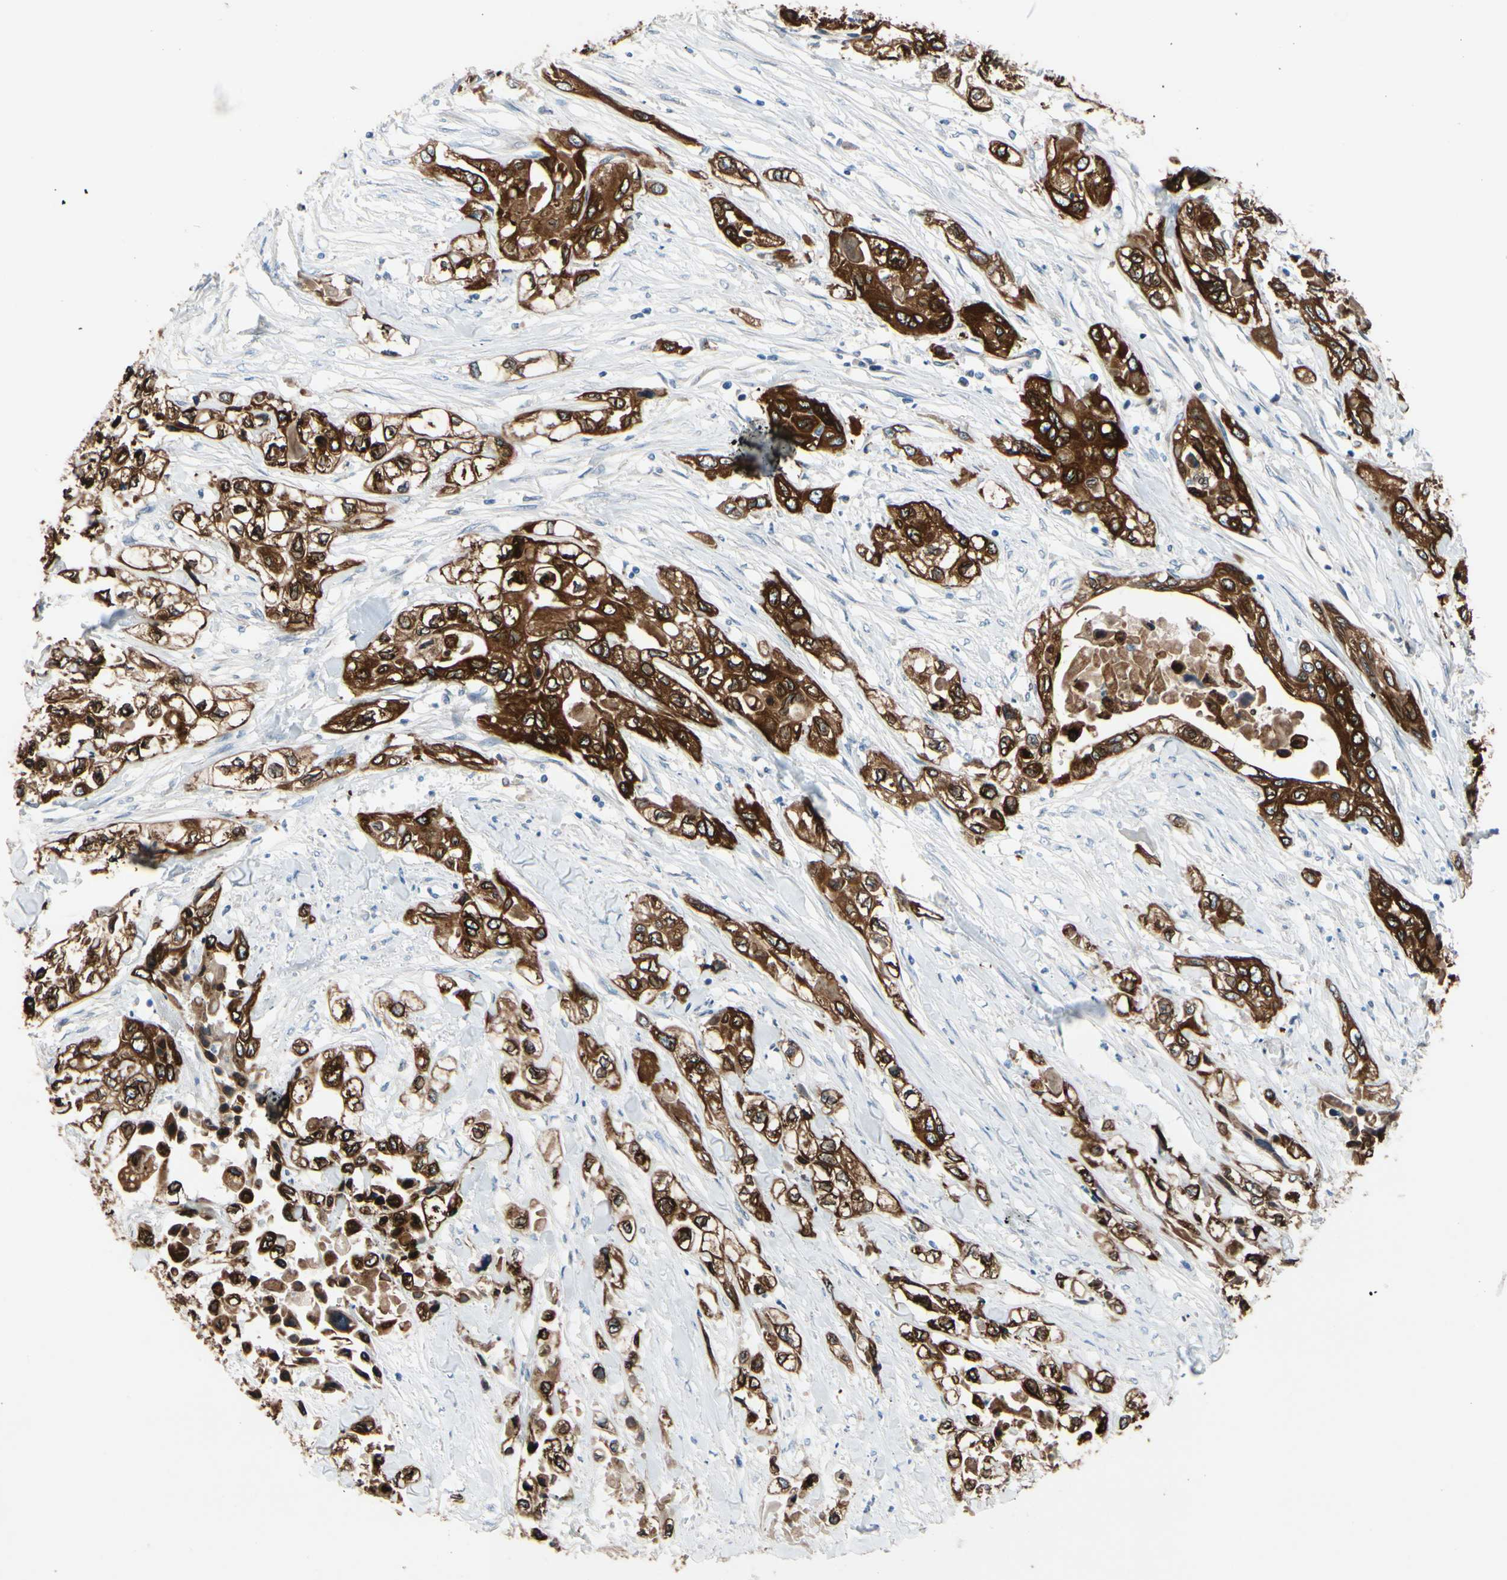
{"staining": {"intensity": "strong", "quantity": ">75%", "location": "cytoplasmic/membranous"}, "tissue": "pancreatic cancer", "cell_type": "Tumor cells", "image_type": "cancer", "snomed": [{"axis": "morphology", "description": "Adenocarcinoma, NOS"}, {"axis": "topography", "description": "Pancreas"}], "caption": "Adenocarcinoma (pancreatic) tissue displays strong cytoplasmic/membranous staining in approximately >75% of tumor cells The protein of interest is stained brown, and the nuclei are stained in blue (DAB (3,3'-diaminobenzidine) IHC with brightfield microscopy, high magnification).", "gene": "PRXL2A", "patient": {"sex": "female", "age": 70}}